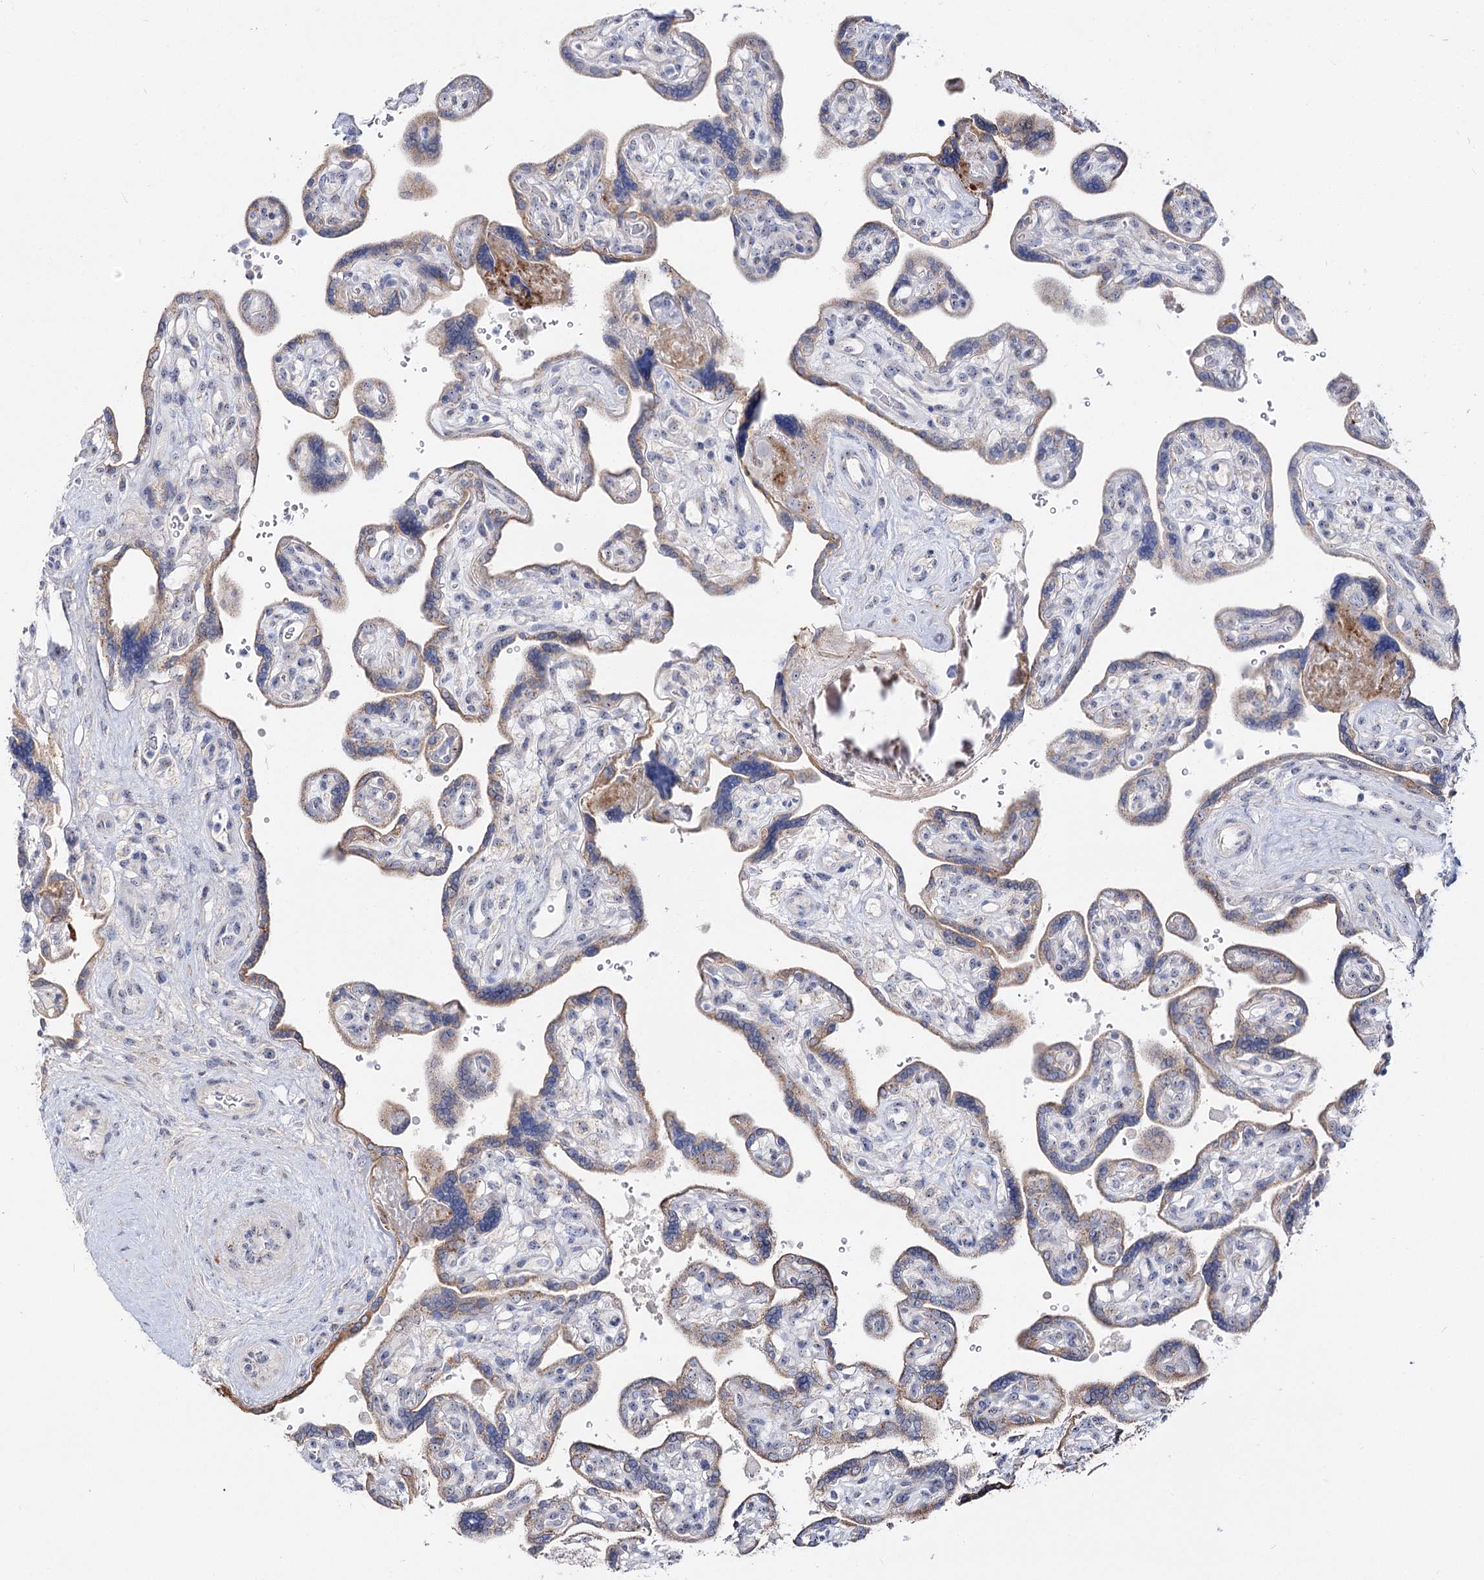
{"staining": {"intensity": "moderate", "quantity": "25%-75%", "location": "cytoplasmic/membranous"}, "tissue": "placenta", "cell_type": "Trophoblastic cells", "image_type": "normal", "snomed": [{"axis": "morphology", "description": "Normal tissue, NOS"}, {"axis": "topography", "description": "Placenta"}], "caption": "Immunohistochemical staining of unremarkable human placenta exhibits medium levels of moderate cytoplasmic/membranous expression in about 25%-75% of trophoblastic cells. The protein is shown in brown color, while the nuclei are stained blue.", "gene": "SUOX", "patient": {"sex": "female", "age": 39}}